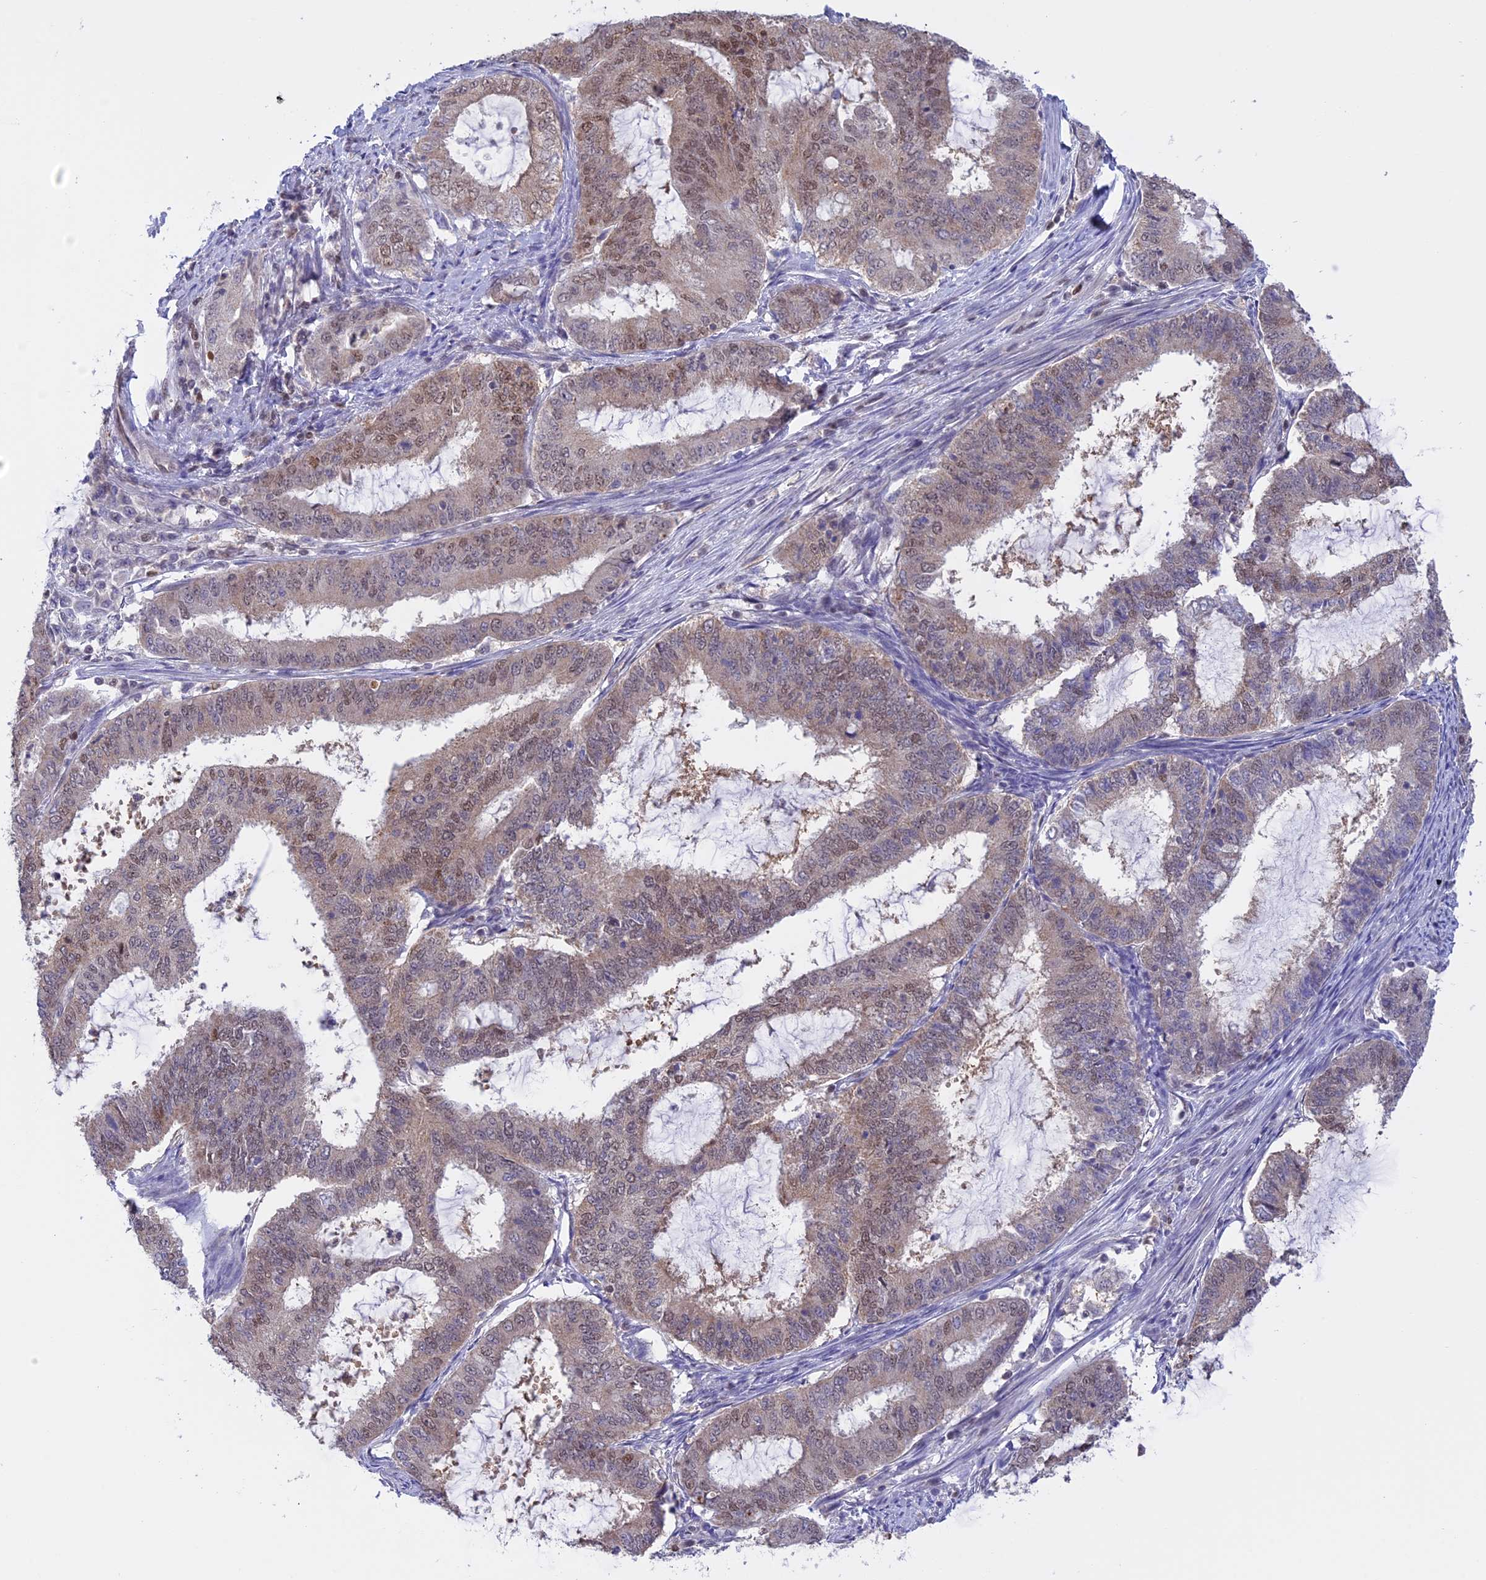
{"staining": {"intensity": "moderate", "quantity": "<25%", "location": "nuclear"}, "tissue": "endometrial cancer", "cell_type": "Tumor cells", "image_type": "cancer", "snomed": [{"axis": "morphology", "description": "Adenocarcinoma, NOS"}, {"axis": "topography", "description": "Endometrium"}], "caption": "Human endometrial cancer (adenocarcinoma) stained with a protein marker exhibits moderate staining in tumor cells.", "gene": "IZUMO2", "patient": {"sex": "female", "age": 51}}